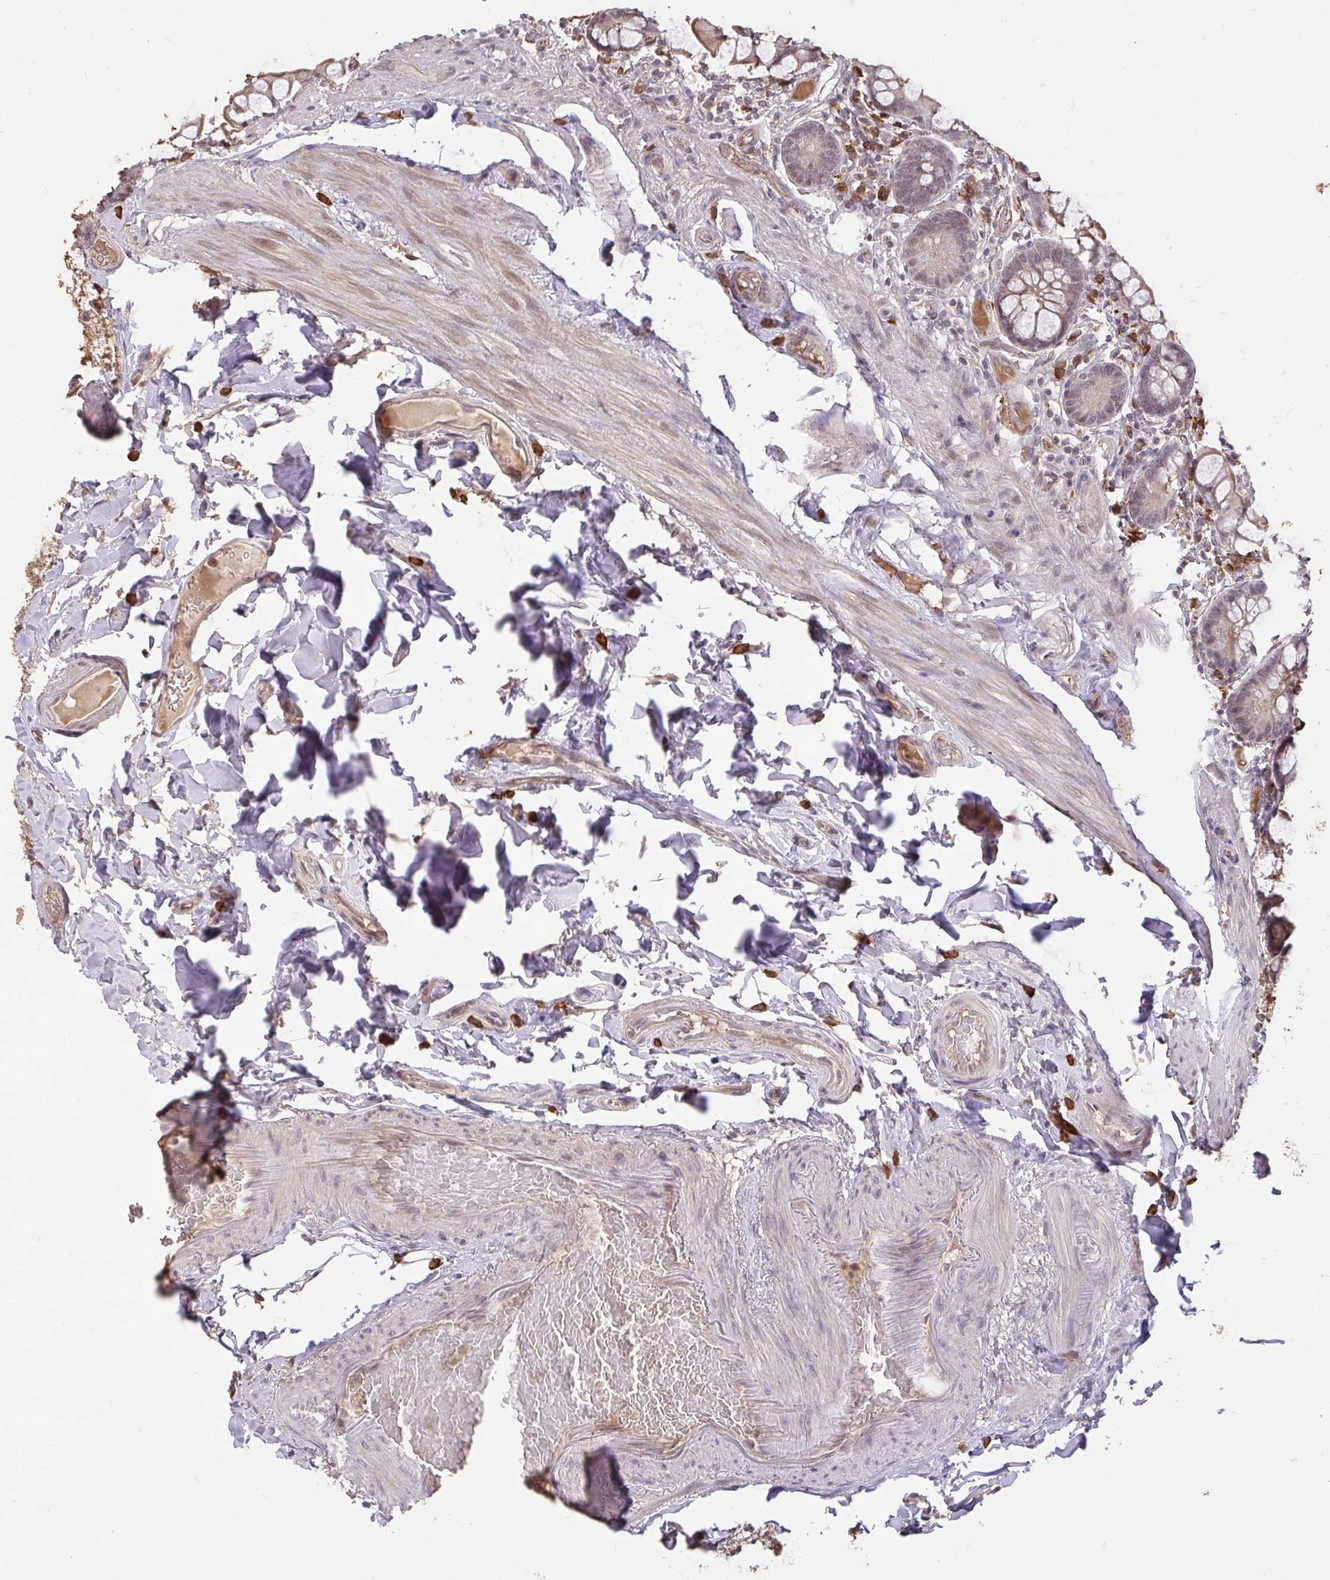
{"staining": {"intensity": "moderate", "quantity": "25%-75%", "location": "cytoplasmic/membranous"}, "tissue": "small intestine", "cell_type": "Glandular cells", "image_type": "normal", "snomed": [{"axis": "morphology", "description": "Normal tissue, NOS"}, {"axis": "topography", "description": "Small intestine"}], "caption": "This photomicrograph displays IHC staining of benign small intestine, with medium moderate cytoplasmic/membranous positivity in approximately 25%-75% of glandular cells.", "gene": "FCER1A", "patient": {"sex": "male", "age": 70}}